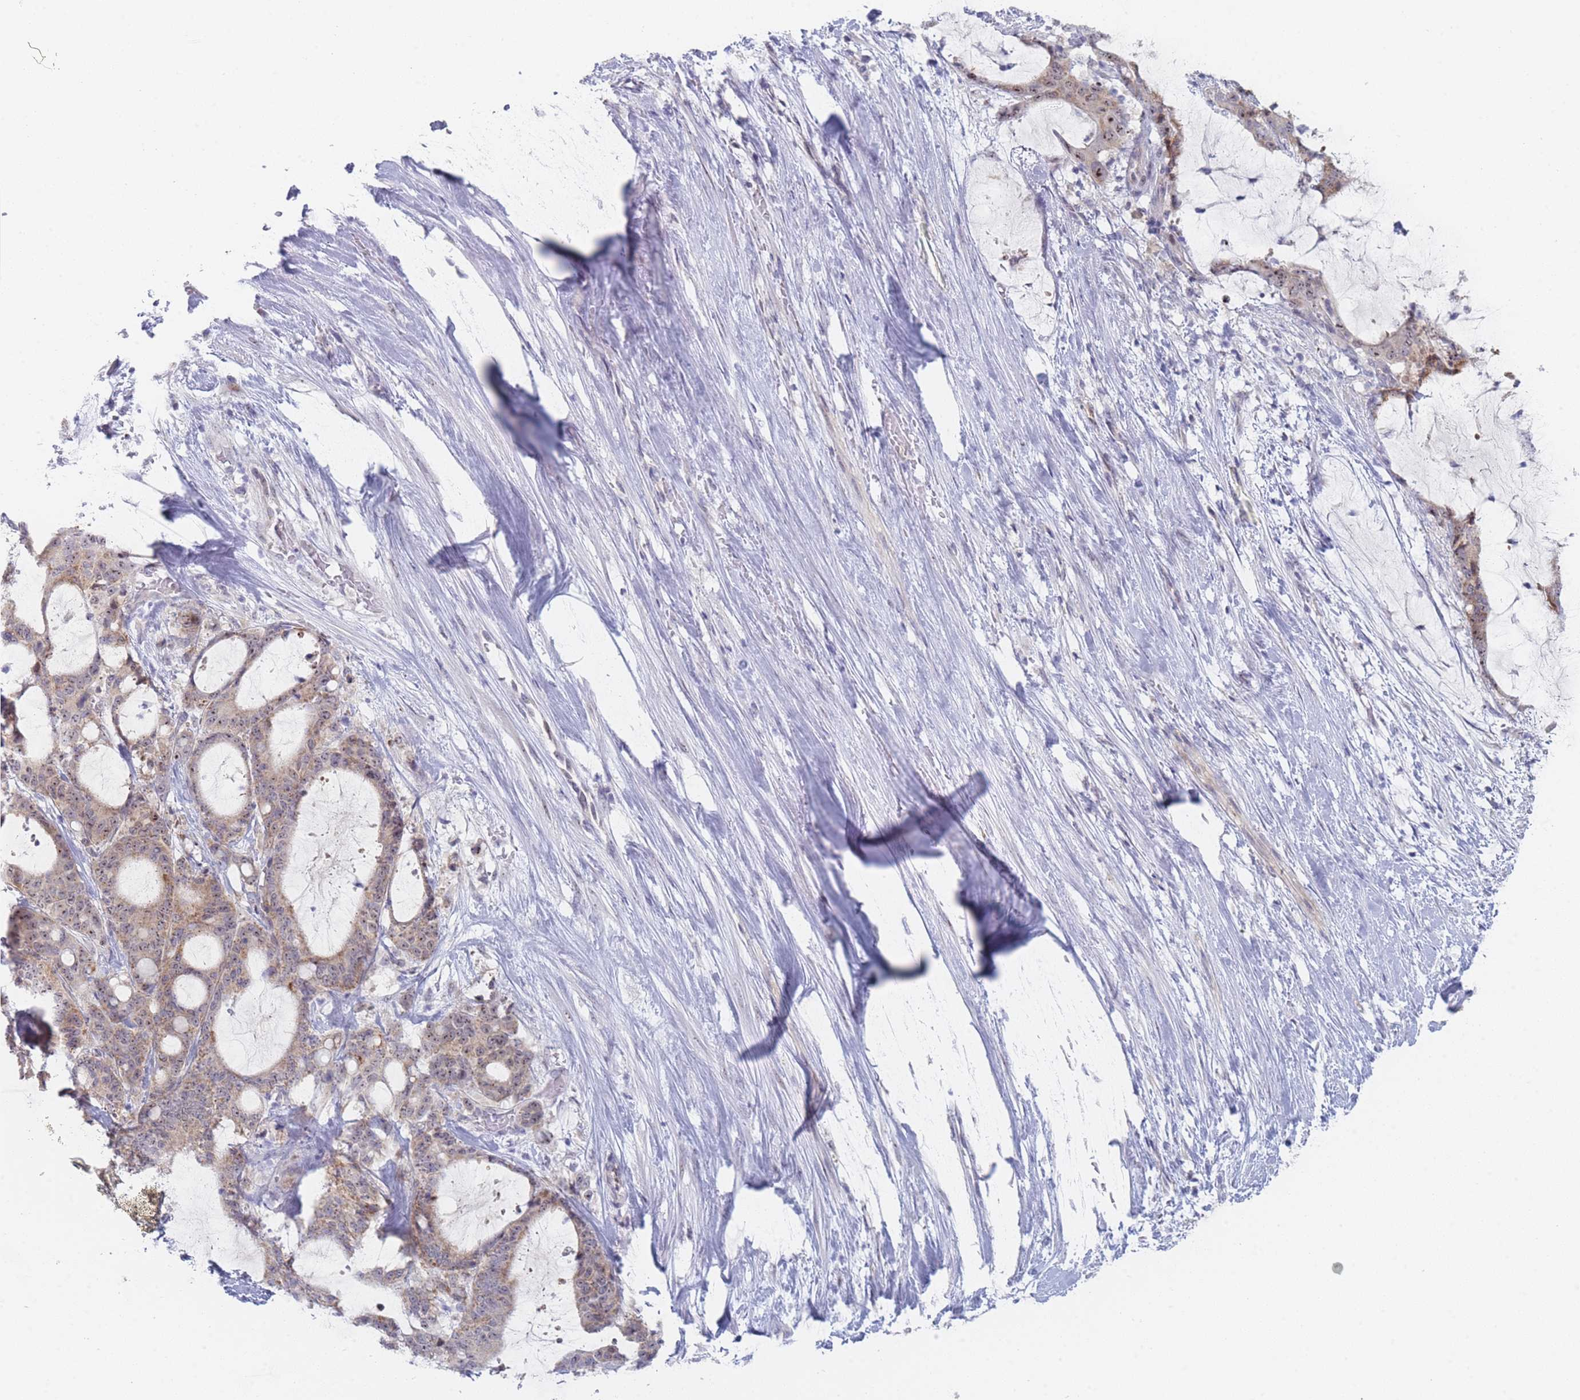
{"staining": {"intensity": "moderate", "quantity": "25%-75%", "location": "cytoplasmic/membranous,nuclear"}, "tissue": "liver cancer", "cell_type": "Tumor cells", "image_type": "cancer", "snomed": [{"axis": "morphology", "description": "Normal tissue, NOS"}, {"axis": "morphology", "description": "Cholangiocarcinoma"}, {"axis": "topography", "description": "Liver"}, {"axis": "topography", "description": "Peripheral nerve tissue"}], "caption": "Immunohistochemical staining of human liver cancer (cholangiocarcinoma) shows moderate cytoplasmic/membranous and nuclear protein expression in approximately 25%-75% of tumor cells. (brown staining indicates protein expression, while blue staining denotes nuclei).", "gene": "RNF8", "patient": {"sex": "female", "age": 73}}